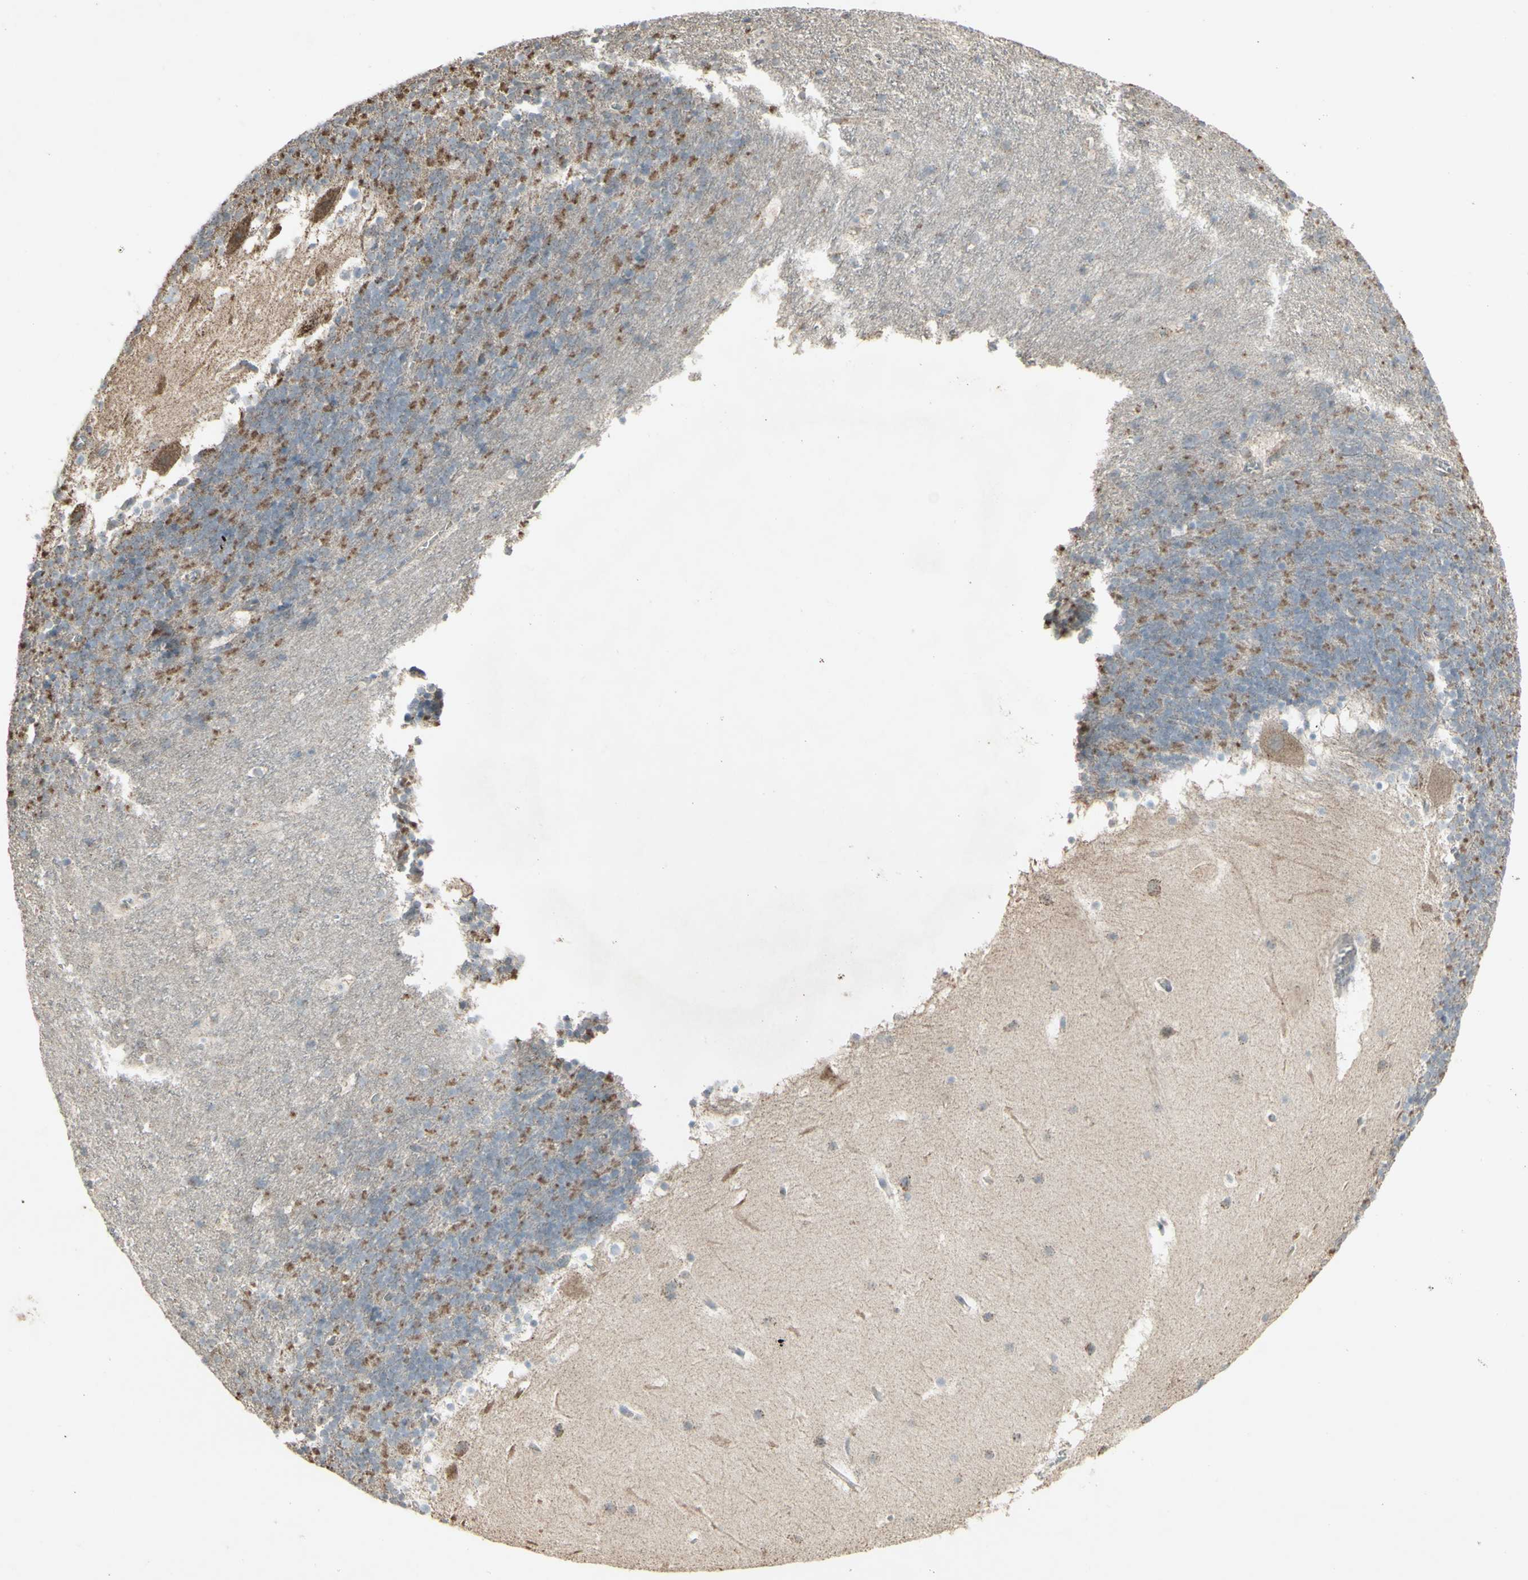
{"staining": {"intensity": "negative", "quantity": "none", "location": "none"}, "tissue": "cerebellum", "cell_type": "Cells in granular layer", "image_type": "normal", "snomed": [{"axis": "morphology", "description": "Normal tissue, NOS"}, {"axis": "topography", "description": "Cerebellum"}], "caption": "This photomicrograph is of benign cerebellum stained with immunohistochemistry (IHC) to label a protein in brown with the nuclei are counter-stained blue. There is no staining in cells in granular layer.", "gene": "ENSG00000285526", "patient": {"sex": "male", "age": 45}}